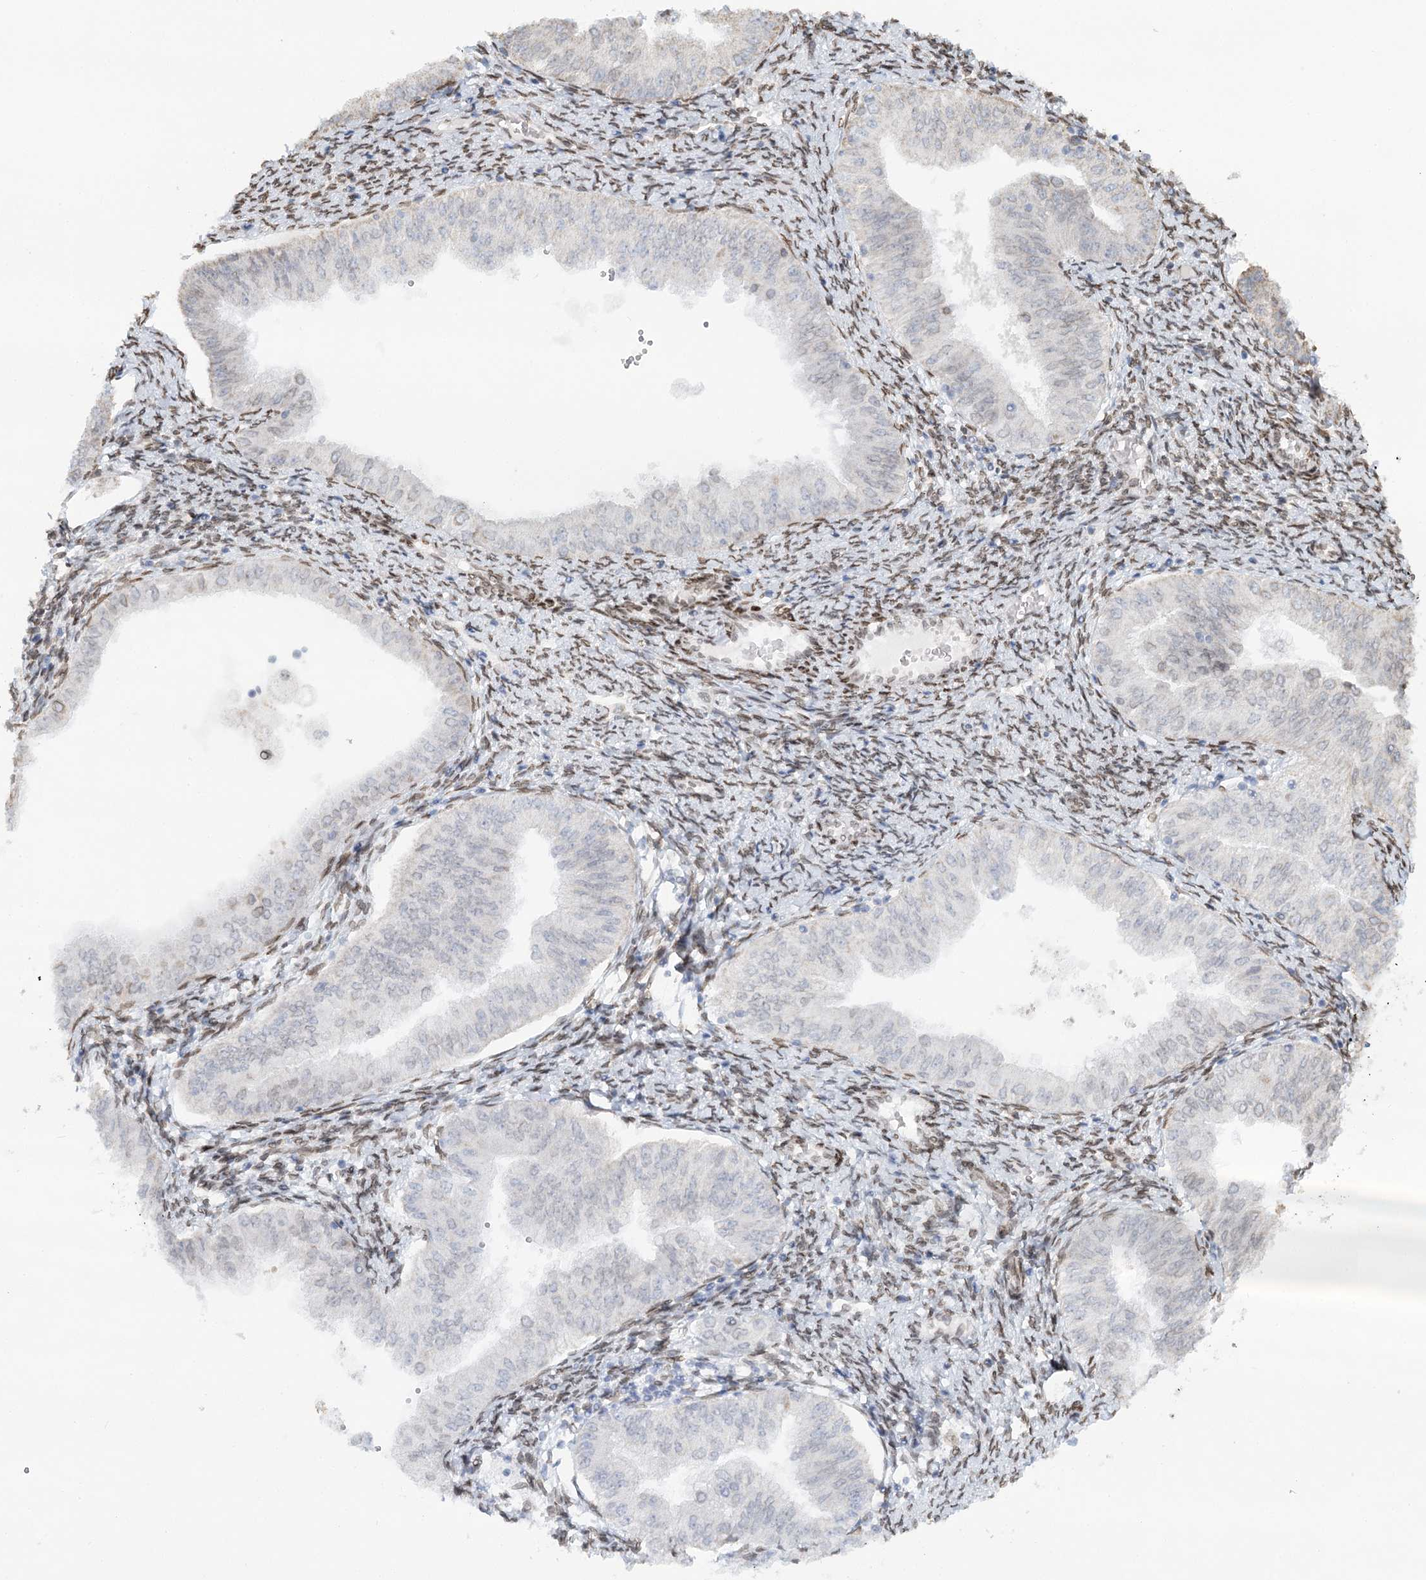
{"staining": {"intensity": "negative", "quantity": "none", "location": "none"}, "tissue": "endometrial cancer", "cell_type": "Tumor cells", "image_type": "cancer", "snomed": [{"axis": "morphology", "description": "Normal tissue, NOS"}, {"axis": "morphology", "description": "Adenocarcinoma, NOS"}, {"axis": "topography", "description": "Endometrium"}], "caption": "Immunohistochemical staining of adenocarcinoma (endometrial) demonstrates no significant staining in tumor cells. (Brightfield microscopy of DAB (3,3'-diaminobenzidine) IHC at high magnification).", "gene": "VWA5A", "patient": {"sex": "female", "age": 53}}